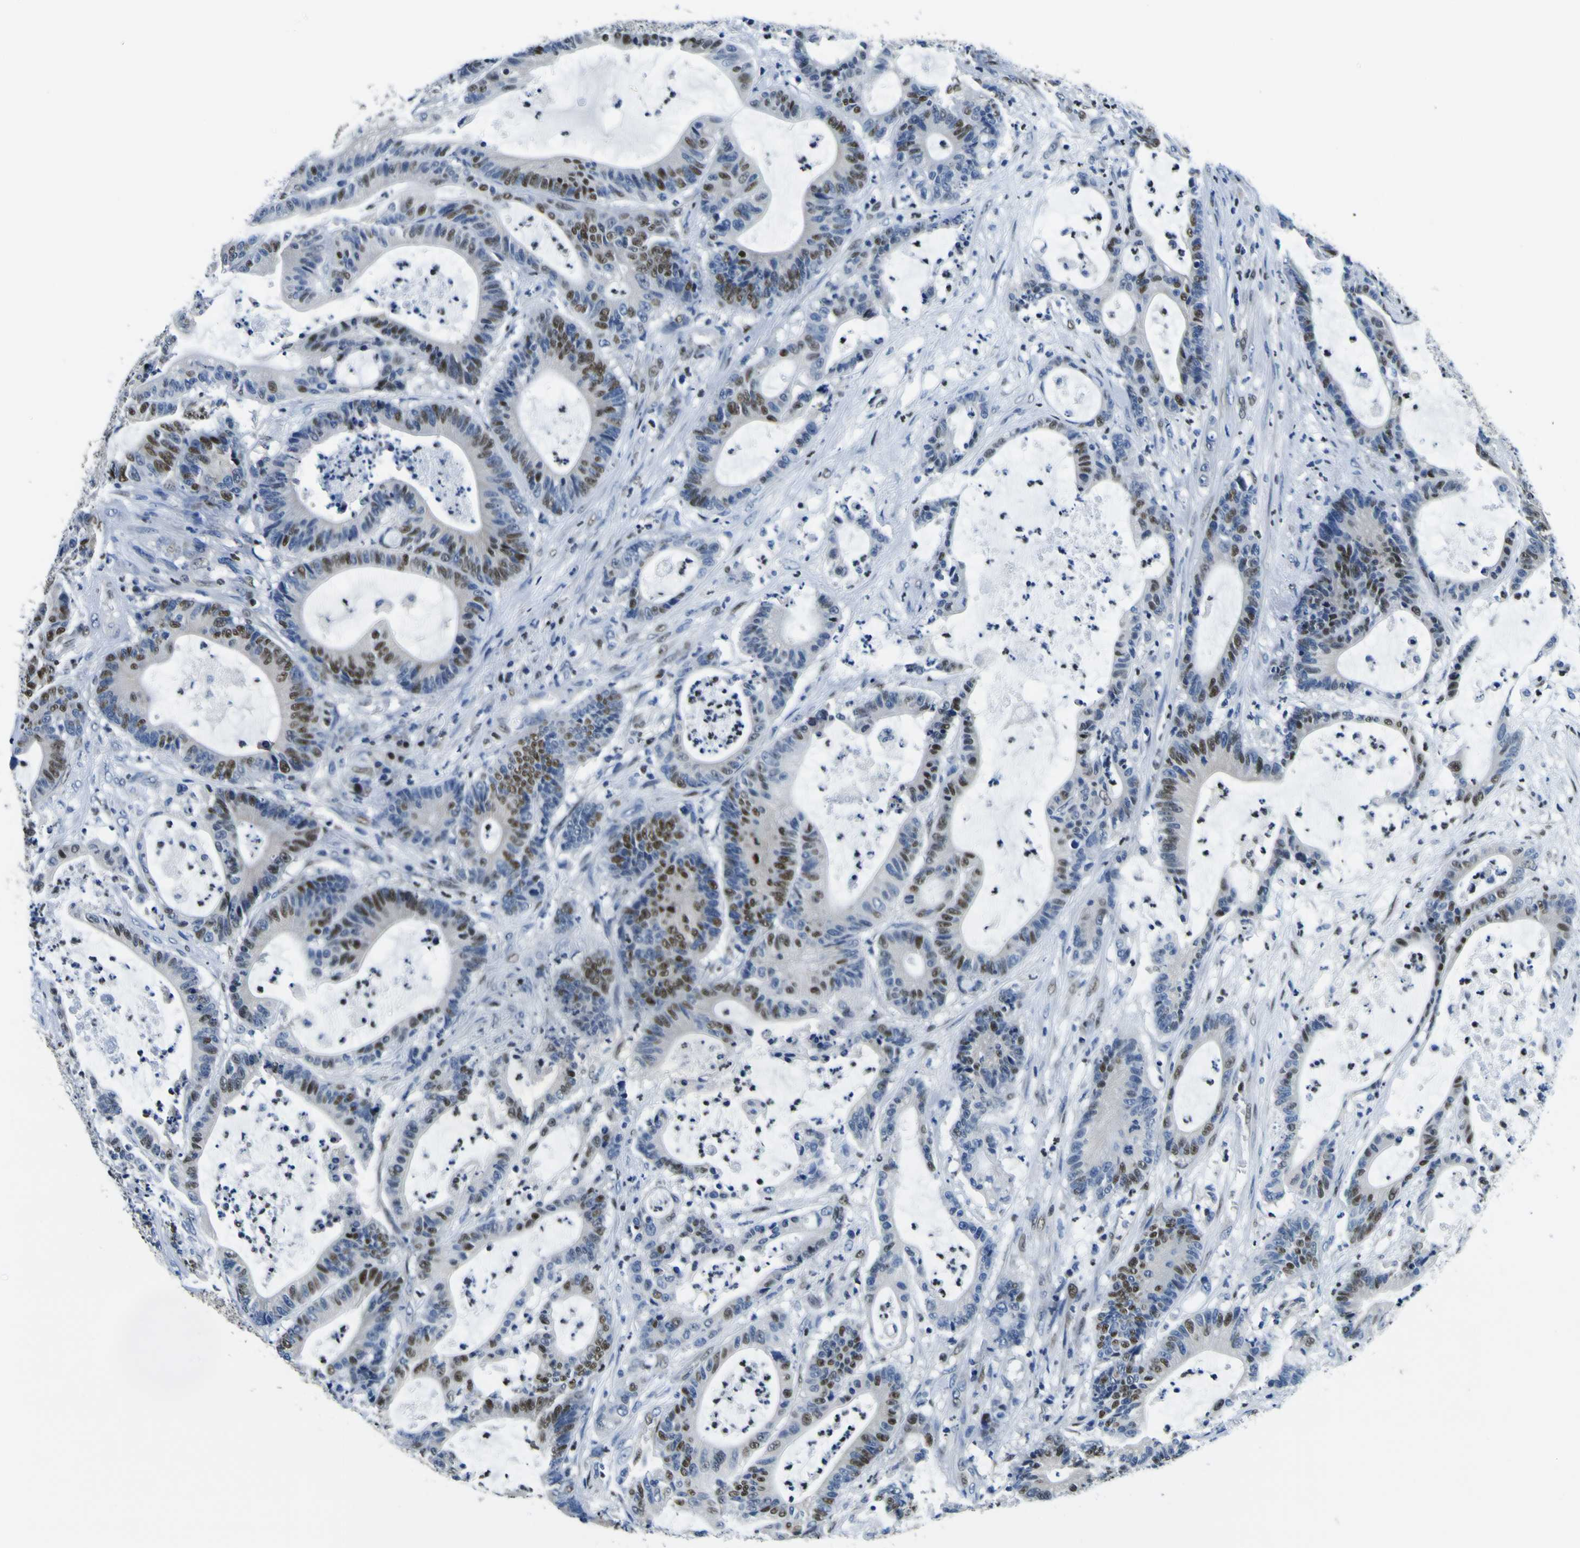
{"staining": {"intensity": "strong", "quantity": "25%-75%", "location": "nuclear"}, "tissue": "colorectal cancer", "cell_type": "Tumor cells", "image_type": "cancer", "snomed": [{"axis": "morphology", "description": "Adenocarcinoma, NOS"}, {"axis": "topography", "description": "Colon"}], "caption": "Strong nuclear expression is seen in approximately 25%-75% of tumor cells in adenocarcinoma (colorectal). (Stains: DAB (3,3'-diaminobenzidine) in brown, nuclei in blue, Microscopy: brightfield microscopy at high magnification).", "gene": "SP1", "patient": {"sex": "female", "age": 84}}